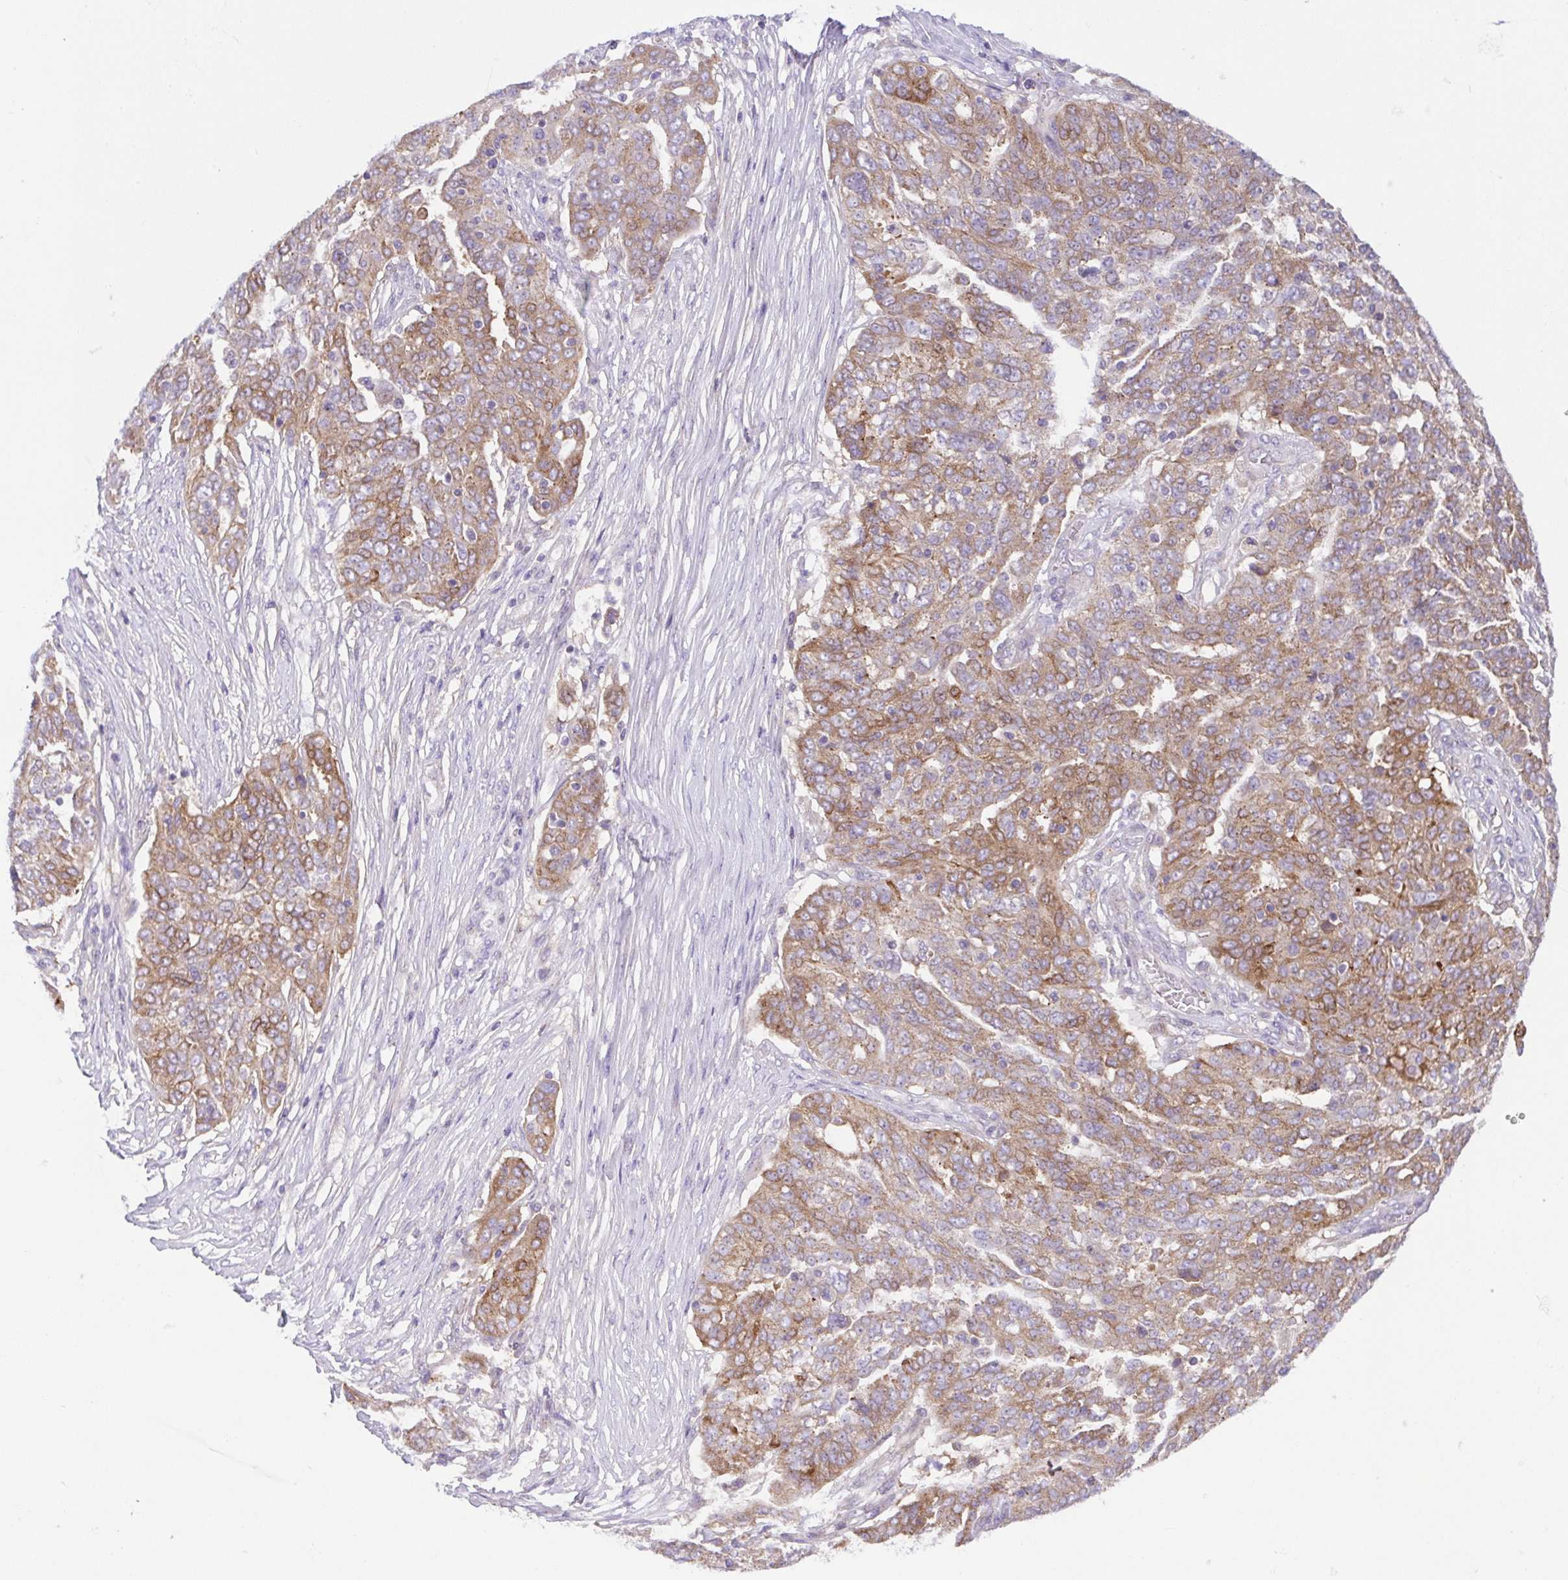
{"staining": {"intensity": "moderate", "quantity": ">75%", "location": "cytoplasmic/membranous"}, "tissue": "ovarian cancer", "cell_type": "Tumor cells", "image_type": "cancer", "snomed": [{"axis": "morphology", "description": "Cystadenocarcinoma, serous, NOS"}, {"axis": "topography", "description": "Ovary"}], "caption": "DAB immunohistochemical staining of human ovarian serous cystadenocarcinoma reveals moderate cytoplasmic/membranous protein staining in approximately >75% of tumor cells.", "gene": "SLC13A1", "patient": {"sex": "female", "age": 67}}